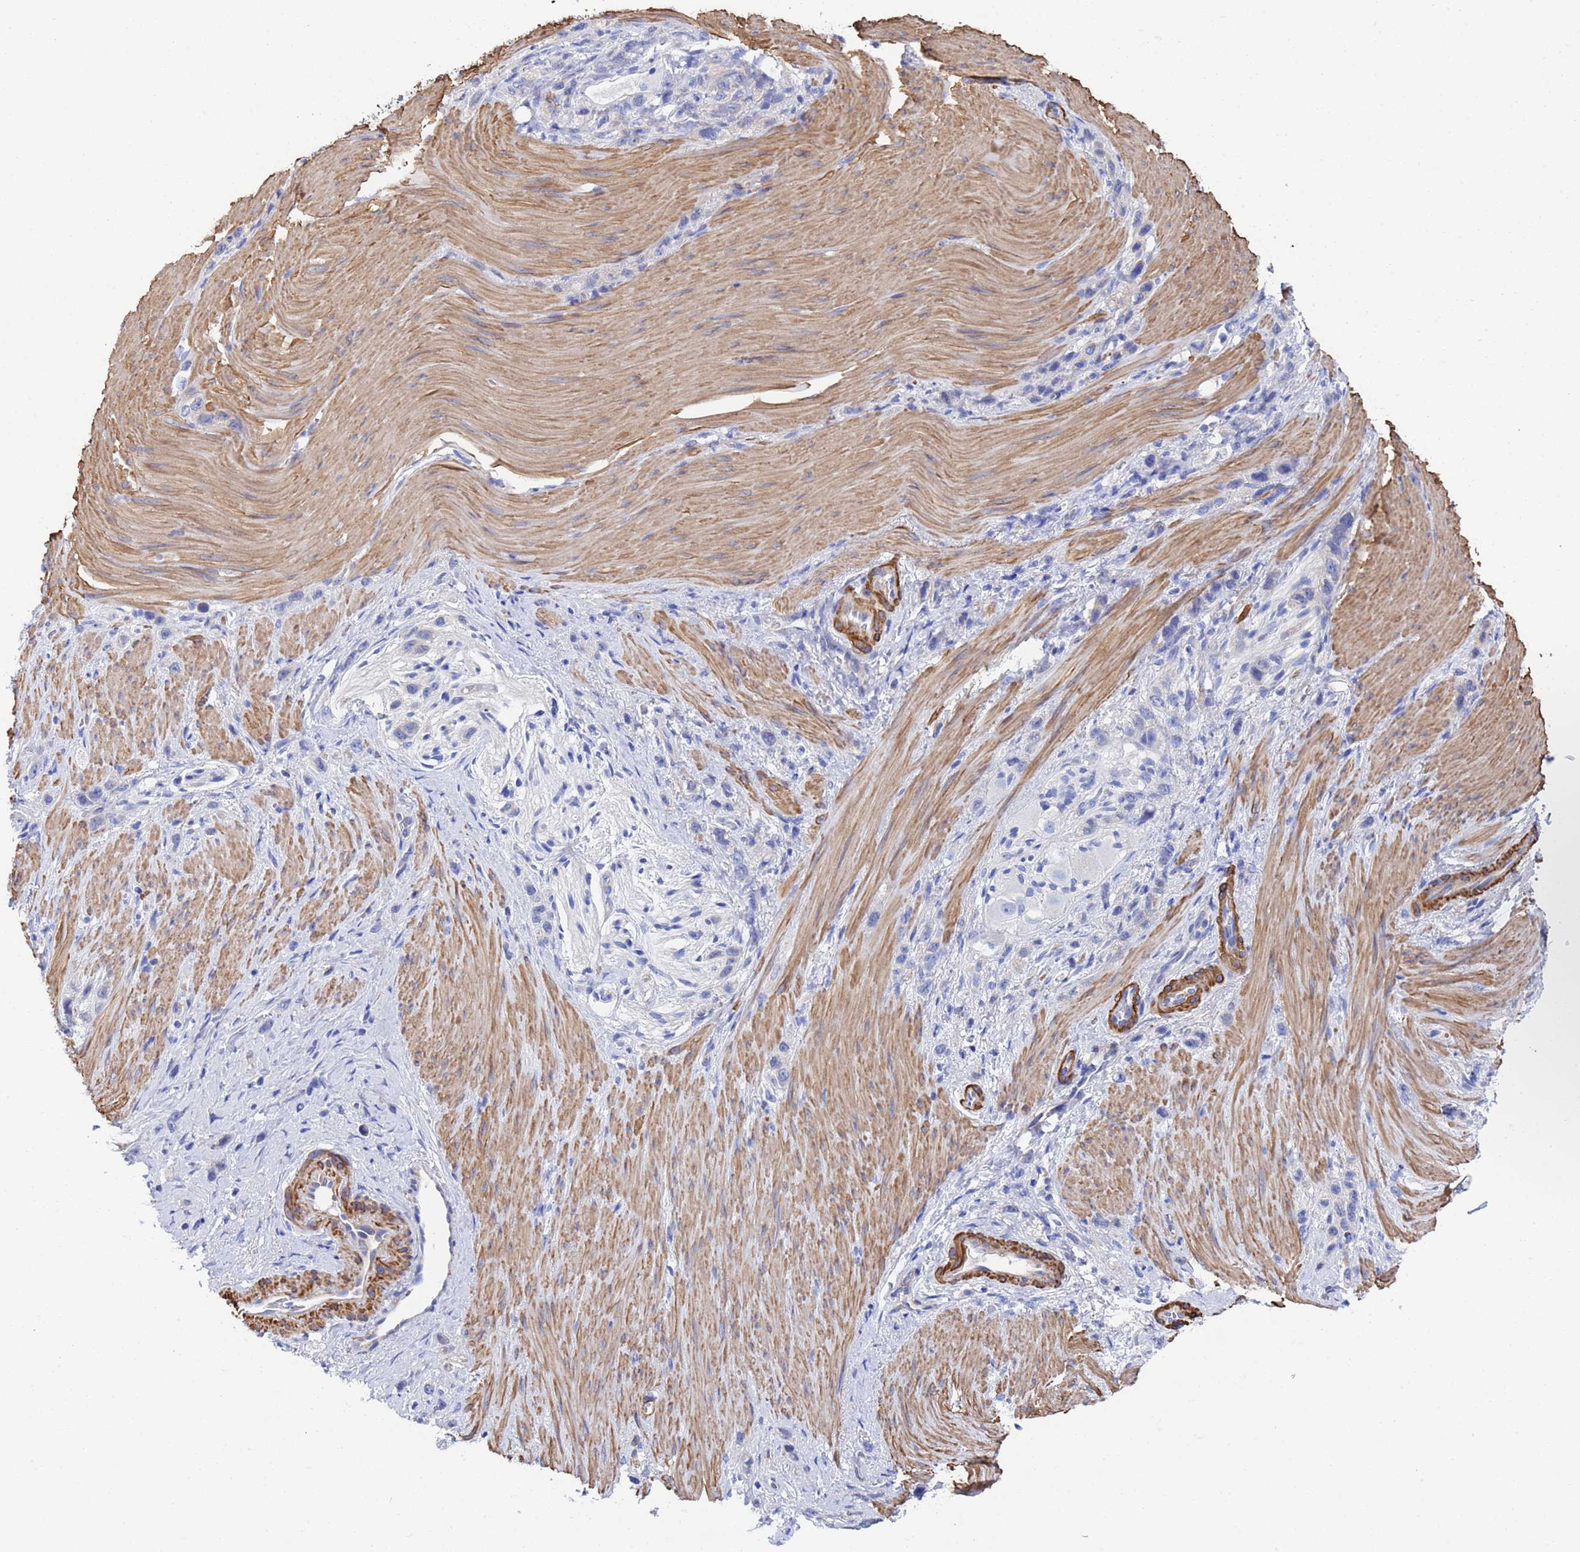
{"staining": {"intensity": "negative", "quantity": "none", "location": "none"}, "tissue": "stomach cancer", "cell_type": "Tumor cells", "image_type": "cancer", "snomed": [{"axis": "morphology", "description": "Adenocarcinoma, NOS"}, {"axis": "topography", "description": "Stomach"}], "caption": "This image is of stomach cancer stained with immunohistochemistry to label a protein in brown with the nuclei are counter-stained blue. There is no positivity in tumor cells.", "gene": "CST4", "patient": {"sex": "female", "age": 65}}